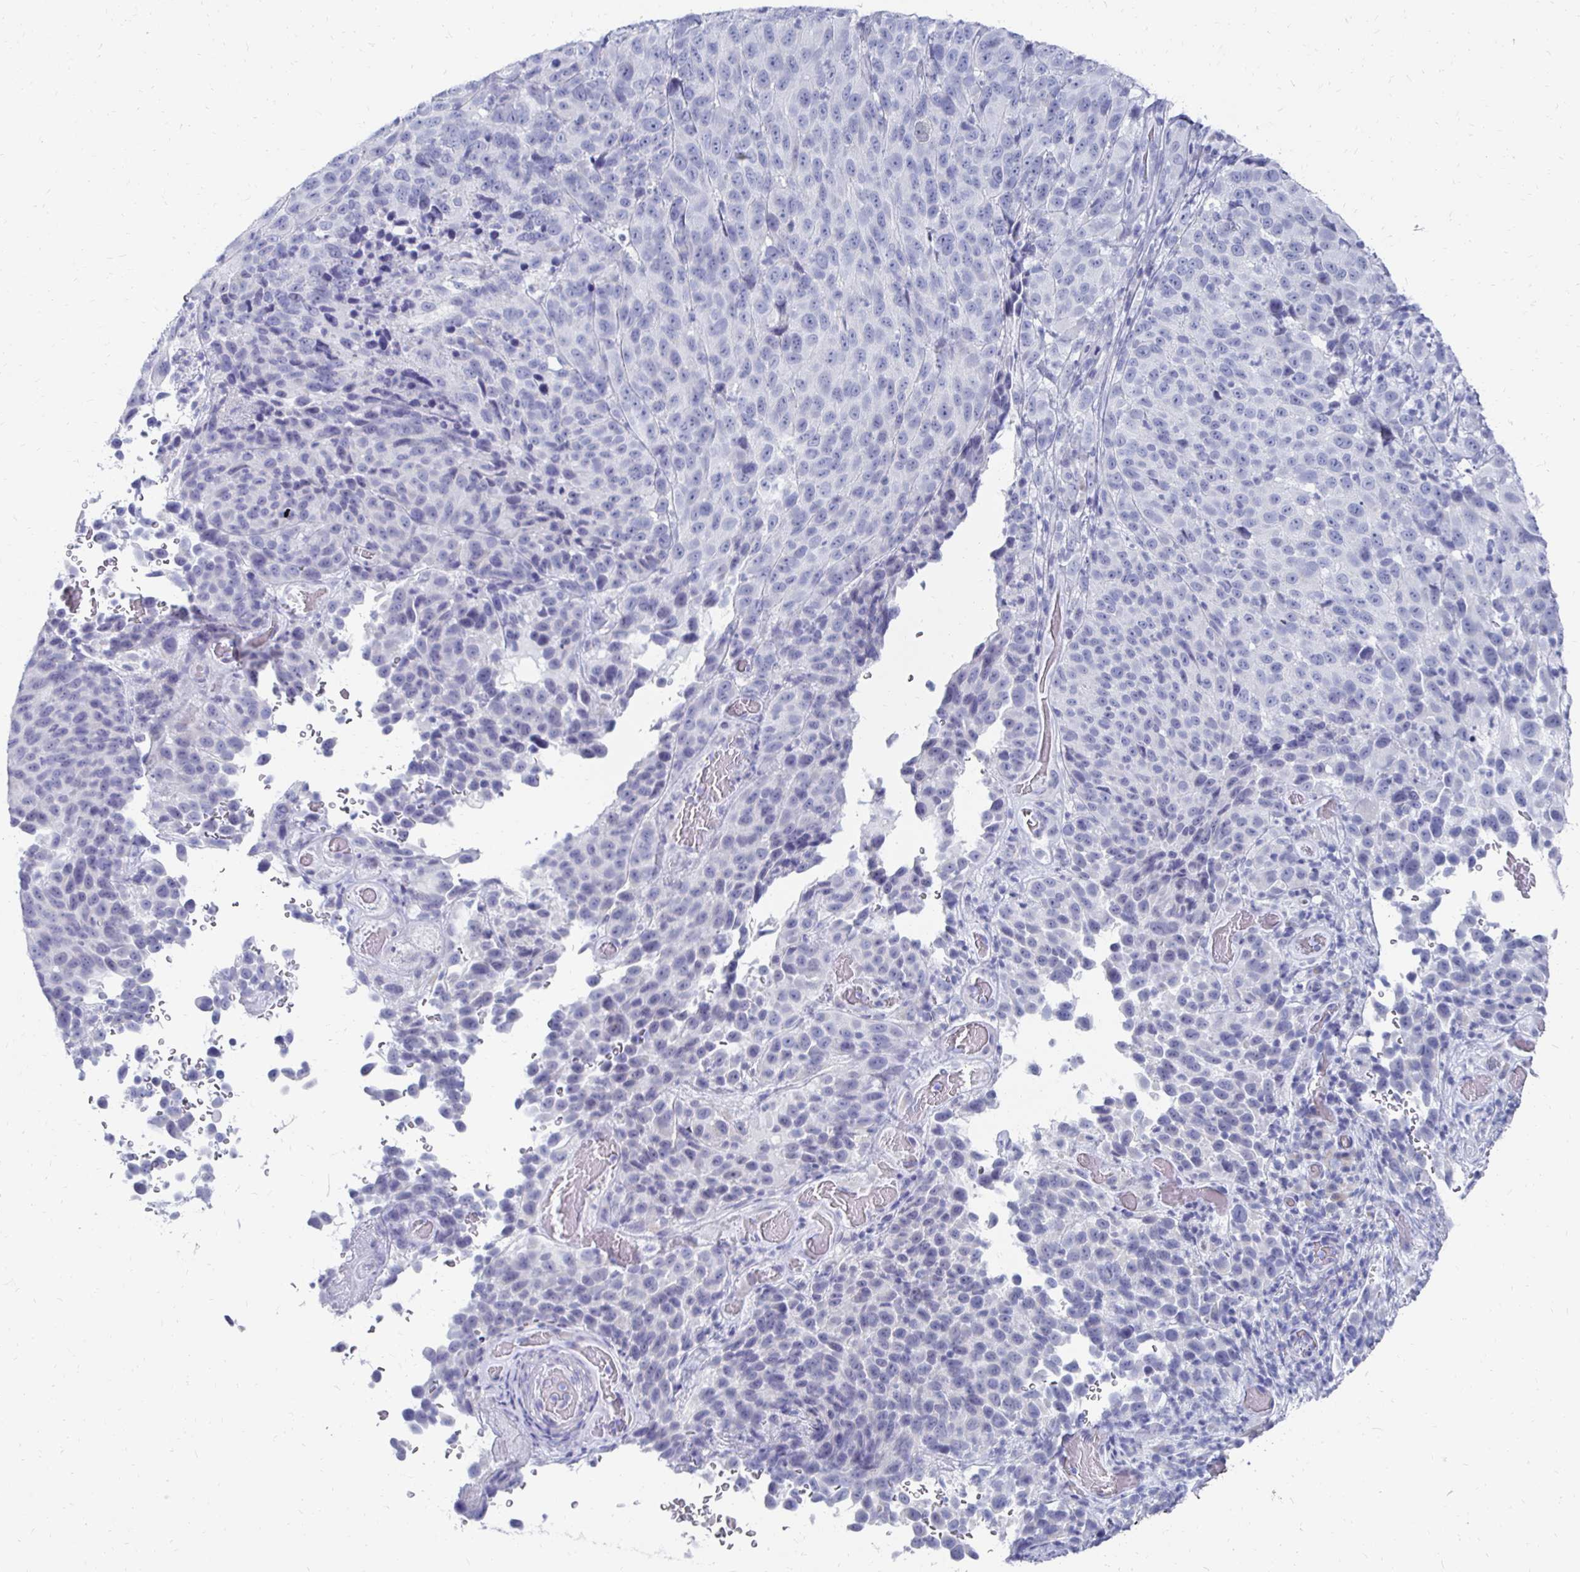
{"staining": {"intensity": "negative", "quantity": "none", "location": "none"}, "tissue": "melanoma", "cell_type": "Tumor cells", "image_type": "cancer", "snomed": [{"axis": "morphology", "description": "Malignant melanoma, NOS"}, {"axis": "topography", "description": "Skin"}], "caption": "This is an immunohistochemistry histopathology image of human melanoma. There is no staining in tumor cells.", "gene": "SYCP3", "patient": {"sex": "male", "age": 85}}